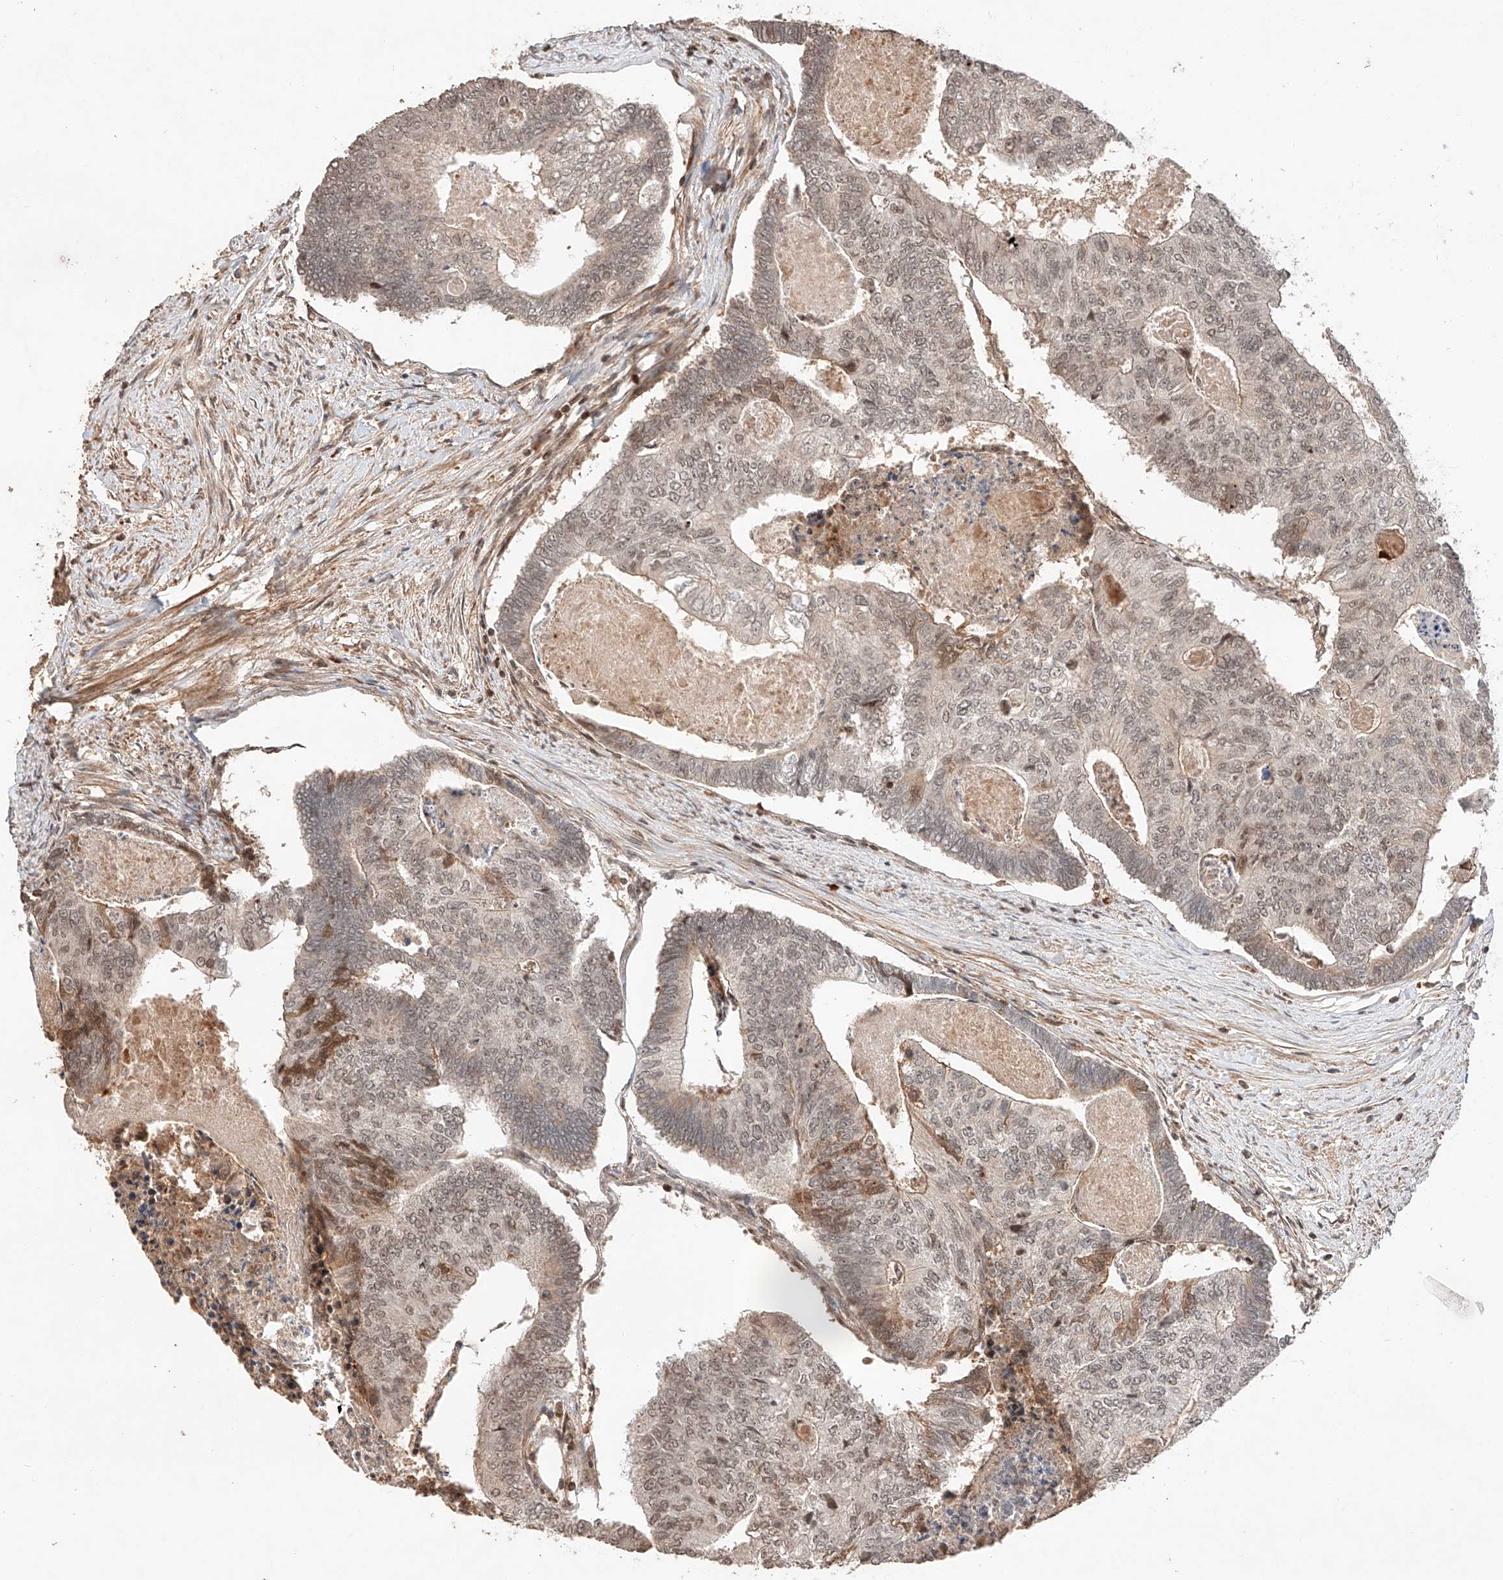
{"staining": {"intensity": "weak", "quantity": ">75%", "location": "nuclear"}, "tissue": "colorectal cancer", "cell_type": "Tumor cells", "image_type": "cancer", "snomed": [{"axis": "morphology", "description": "Adenocarcinoma, NOS"}, {"axis": "topography", "description": "Colon"}], "caption": "IHC of adenocarcinoma (colorectal) demonstrates low levels of weak nuclear expression in approximately >75% of tumor cells.", "gene": "ARHGAP33", "patient": {"sex": "female", "age": 67}}